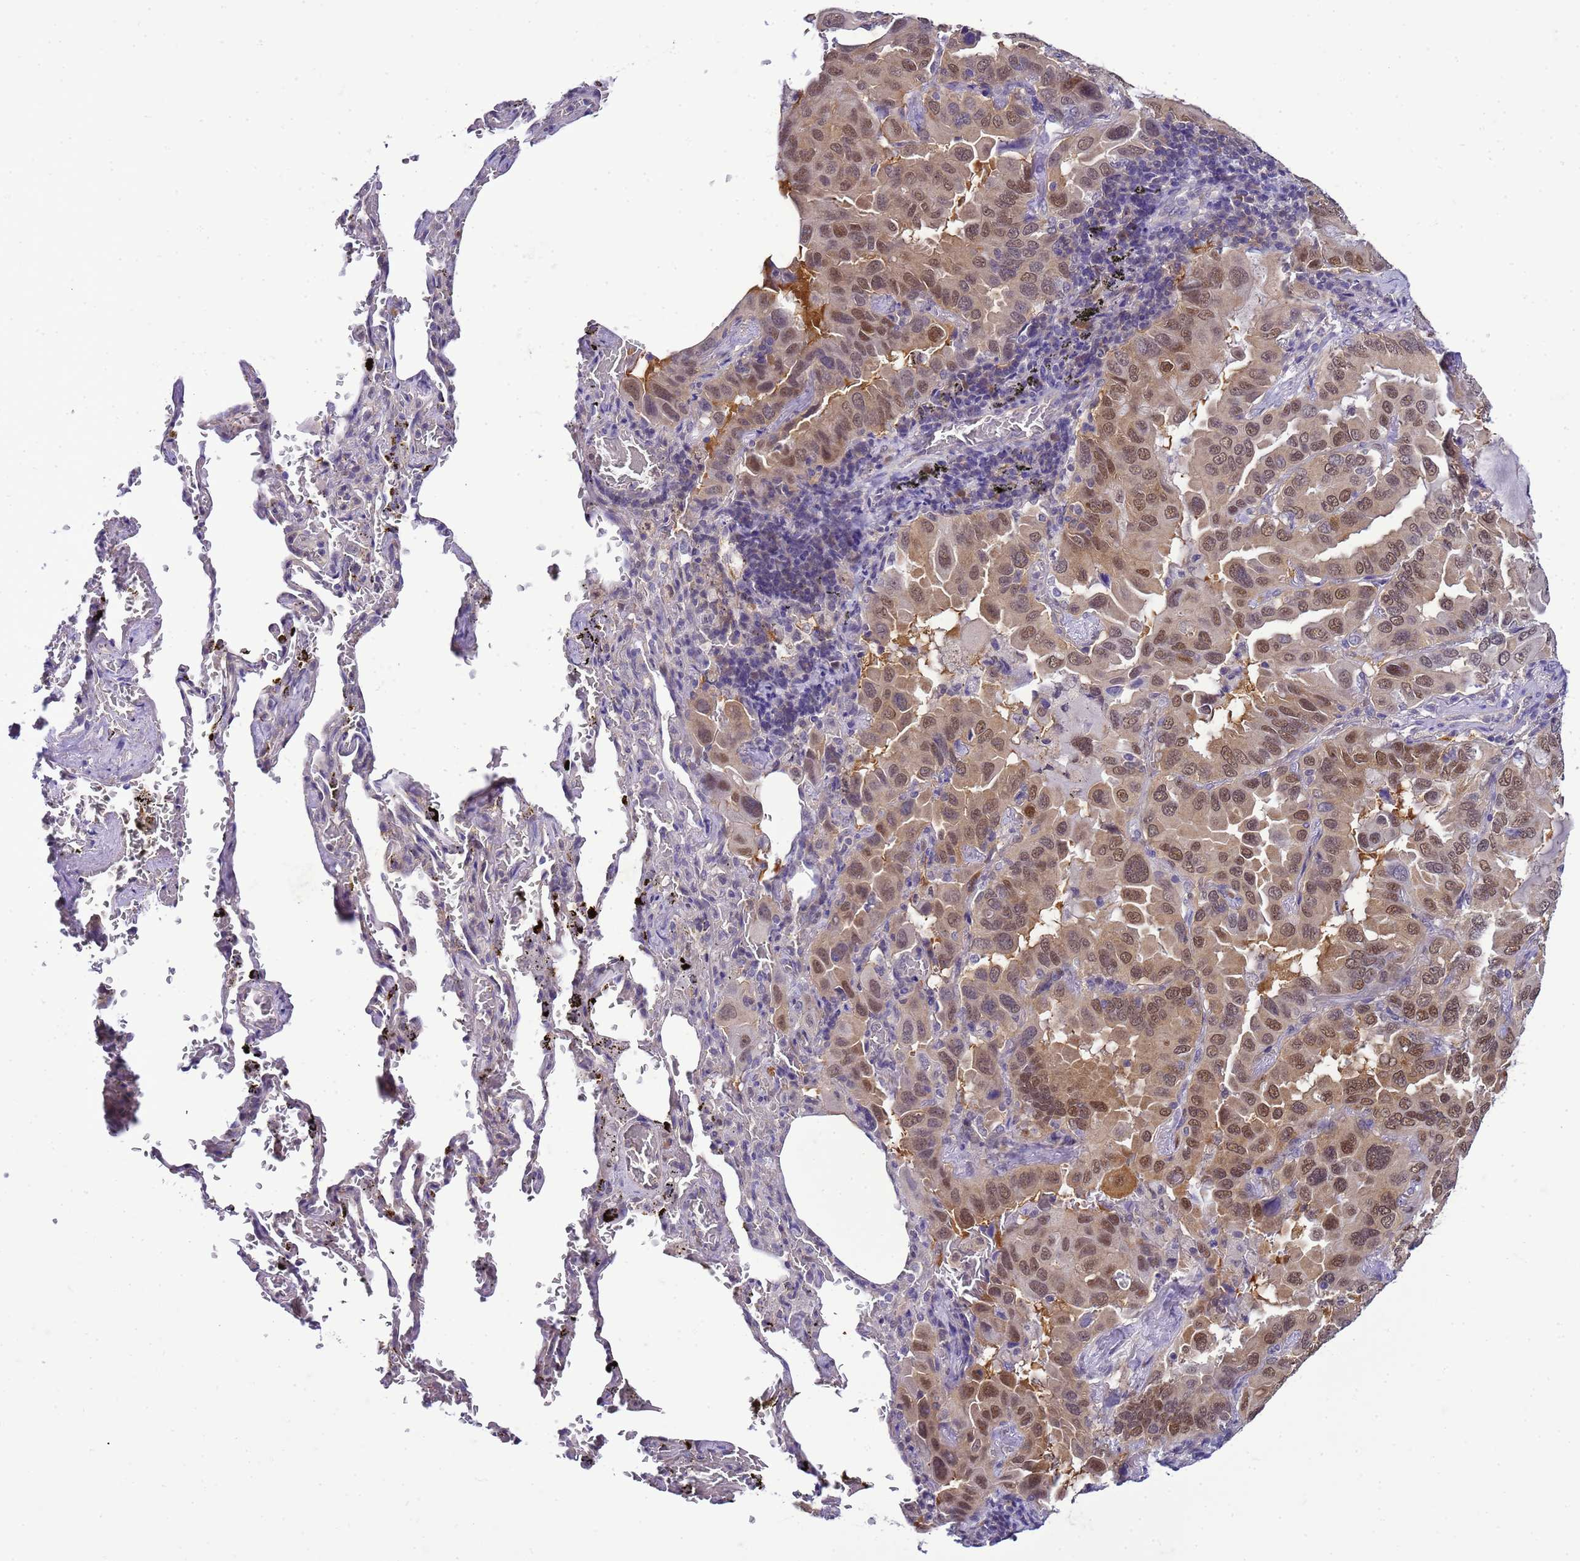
{"staining": {"intensity": "moderate", "quantity": ">75%", "location": "cytoplasmic/membranous,nuclear"}, "tissue": "lung cancer", "cell_type": "Tumor cells", "image_type": "cancer", "snomed": [{"axis": "morphology", "description": "Adenocarcinoma, NOS"}, {"axis": "topography", "description": "Lung"}], "caption": "Immunohistochemistry (IHC) of lung adenocarcinoma shows medium levels of moderate cytoplasmic/membranous and nuclear expression in about >75% of tumor cells.", "gene": "DDI2", "patient": {"sex": "male", "age": 64}}